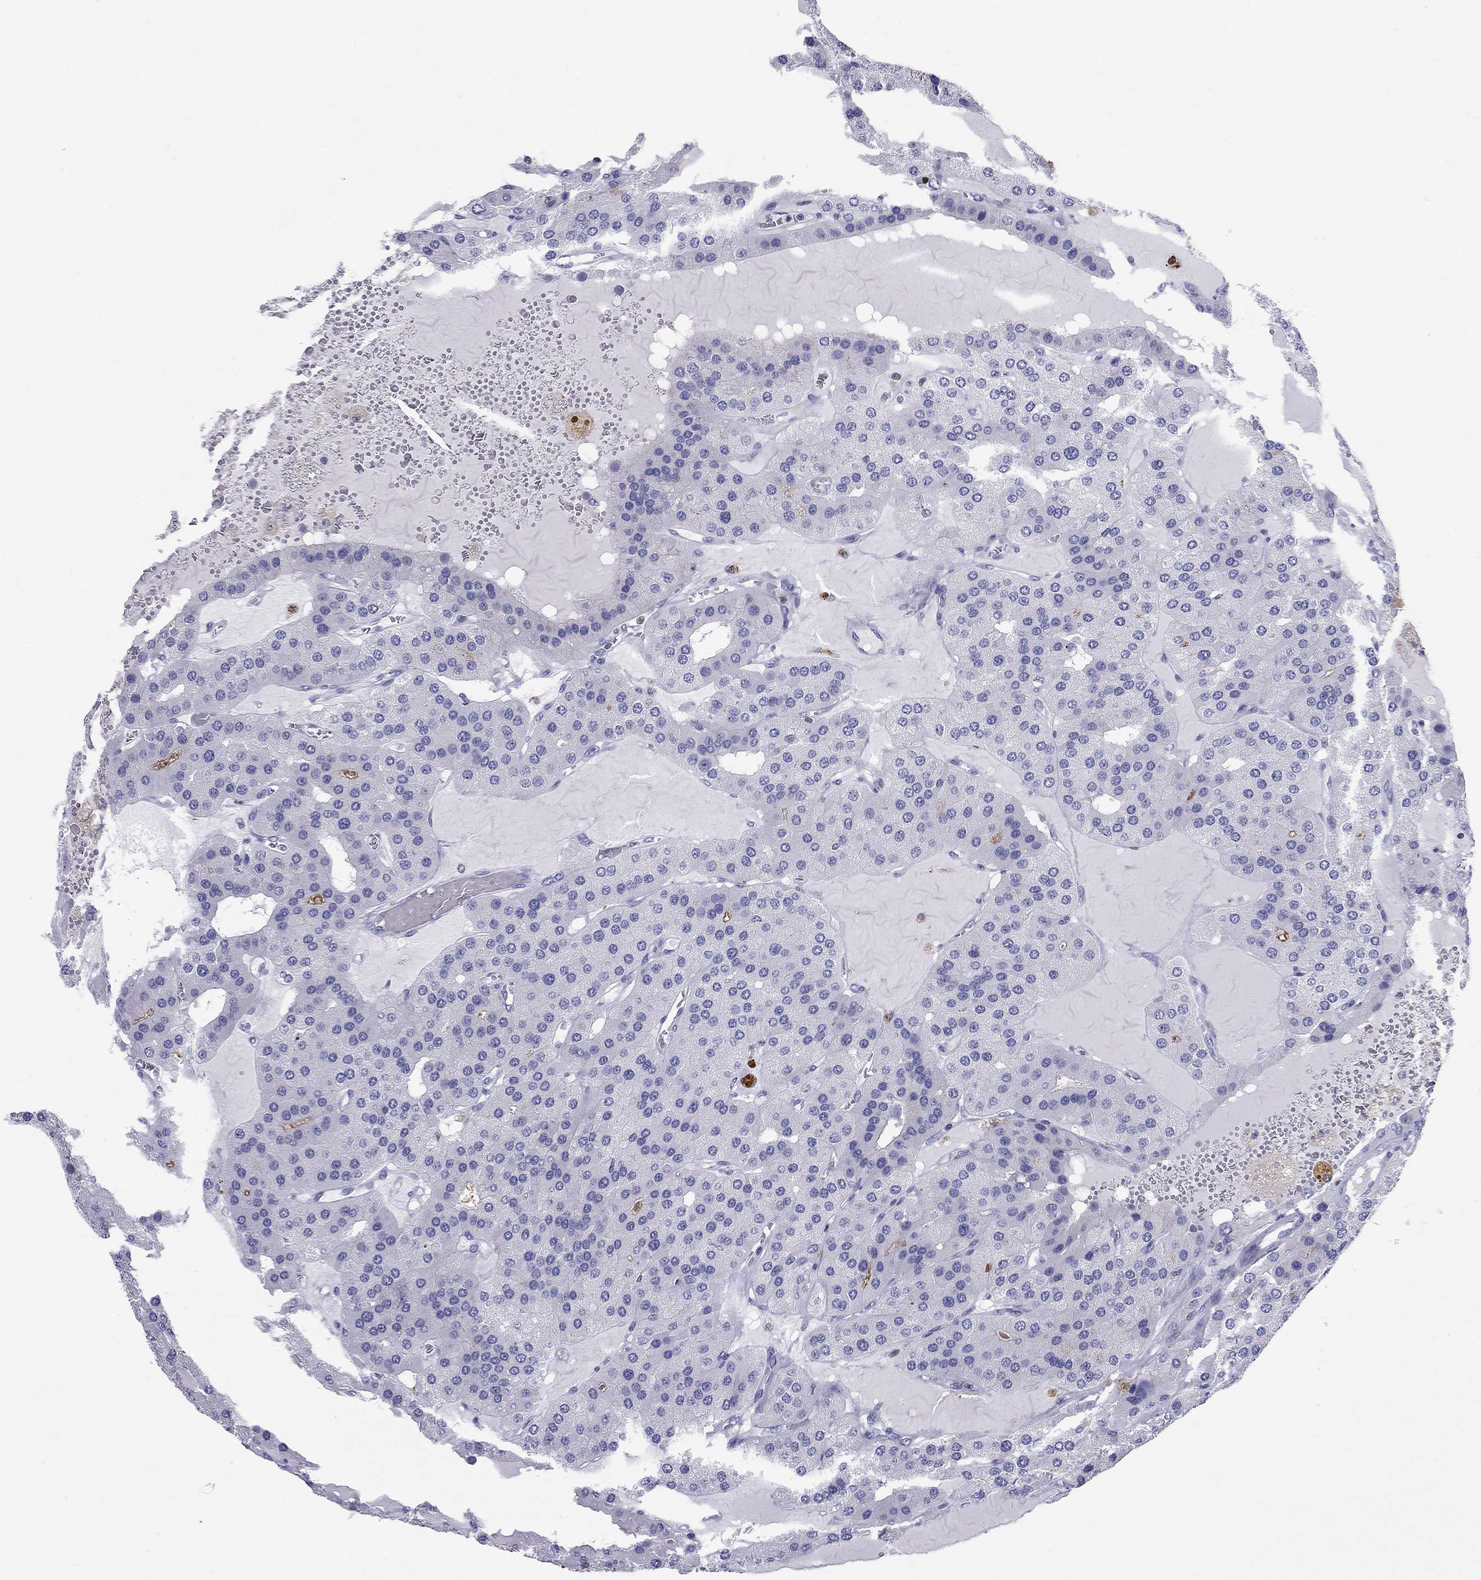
{"staining": {"intensity": "negative", "quantity": "none", "location": "none"}, "tissue": "parathyroid gland", "cell_type": "Glandular cells", "image_type": "normal", "snomed": [{"axis": "morphology", "description": "Normal tissue, NOS"}, {"axis": "morphology", "description": "Adenoma, NOS"}, {"axis": "topography", "description": "Parathyroid gland"}], "caption": "IHC image of normal human parathyroid gland stained for a protein (brown), which exhibits no positivity in glandular cells.", "gene": "SLC46A2", "patient": {"sex": "female", "age": 86}}